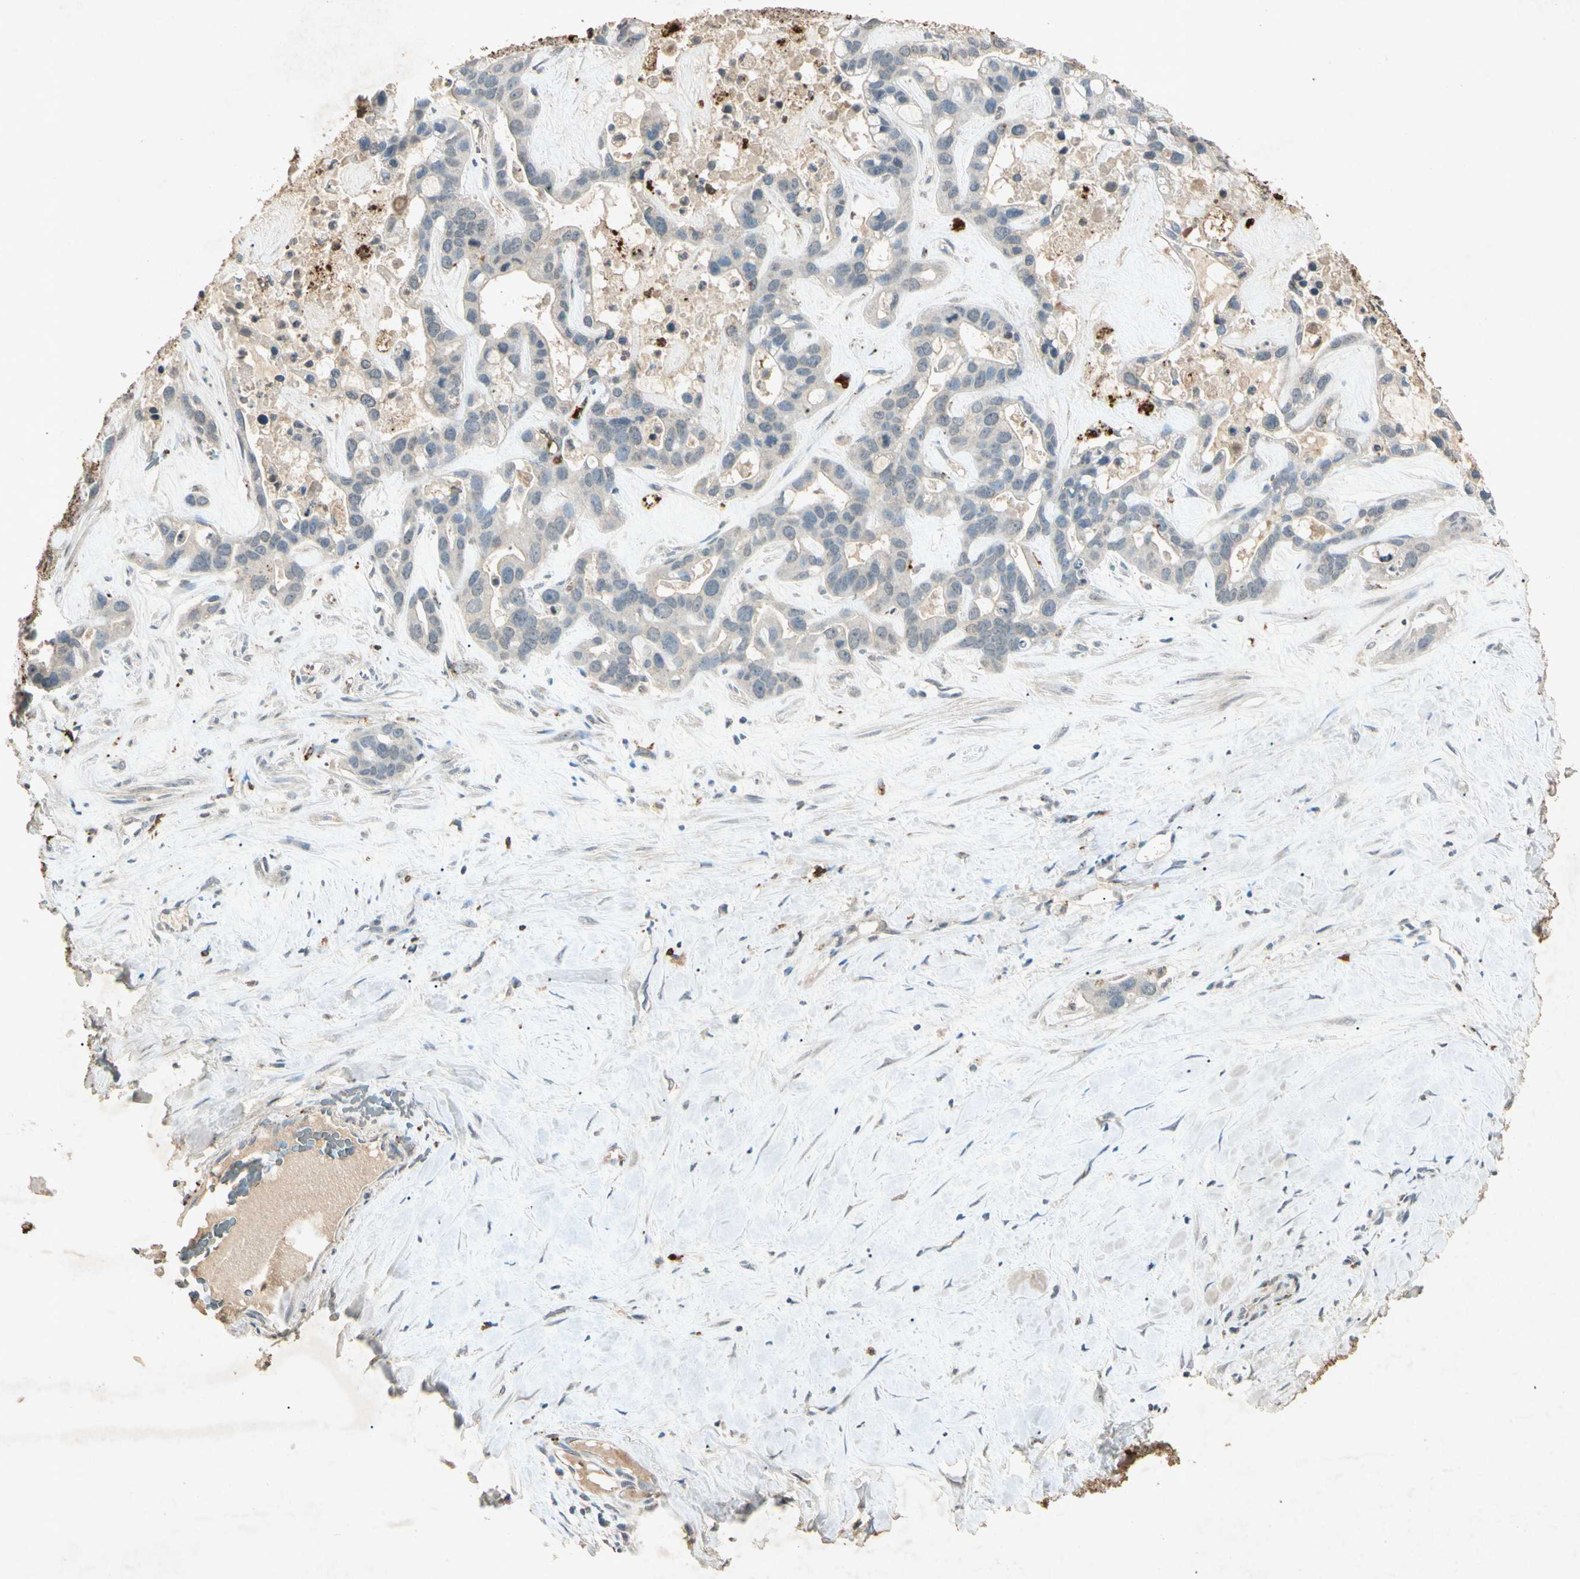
{"staining": {"intensity": "weak", "quantity": ">75%", "location": "cytoplasmic/membranous"}, "tissue": "liver cancer", "cell_type": "Tumor cells", "image_type": "cancer", "snomed": [{"axis": "morphology", "description": "Cholangiocarcinoma"}, {"axis": "topography", "description": "Liver"}], "caption": "Immunohistochemical staining of human liver cancer (cholangiocarcinoma) reveals low levels of weak cytoplasmic/membranous protein staining in about >75% of tumor cells.", "gene": "MSRB1", "patient": {"sex": "female", "age": 65}}